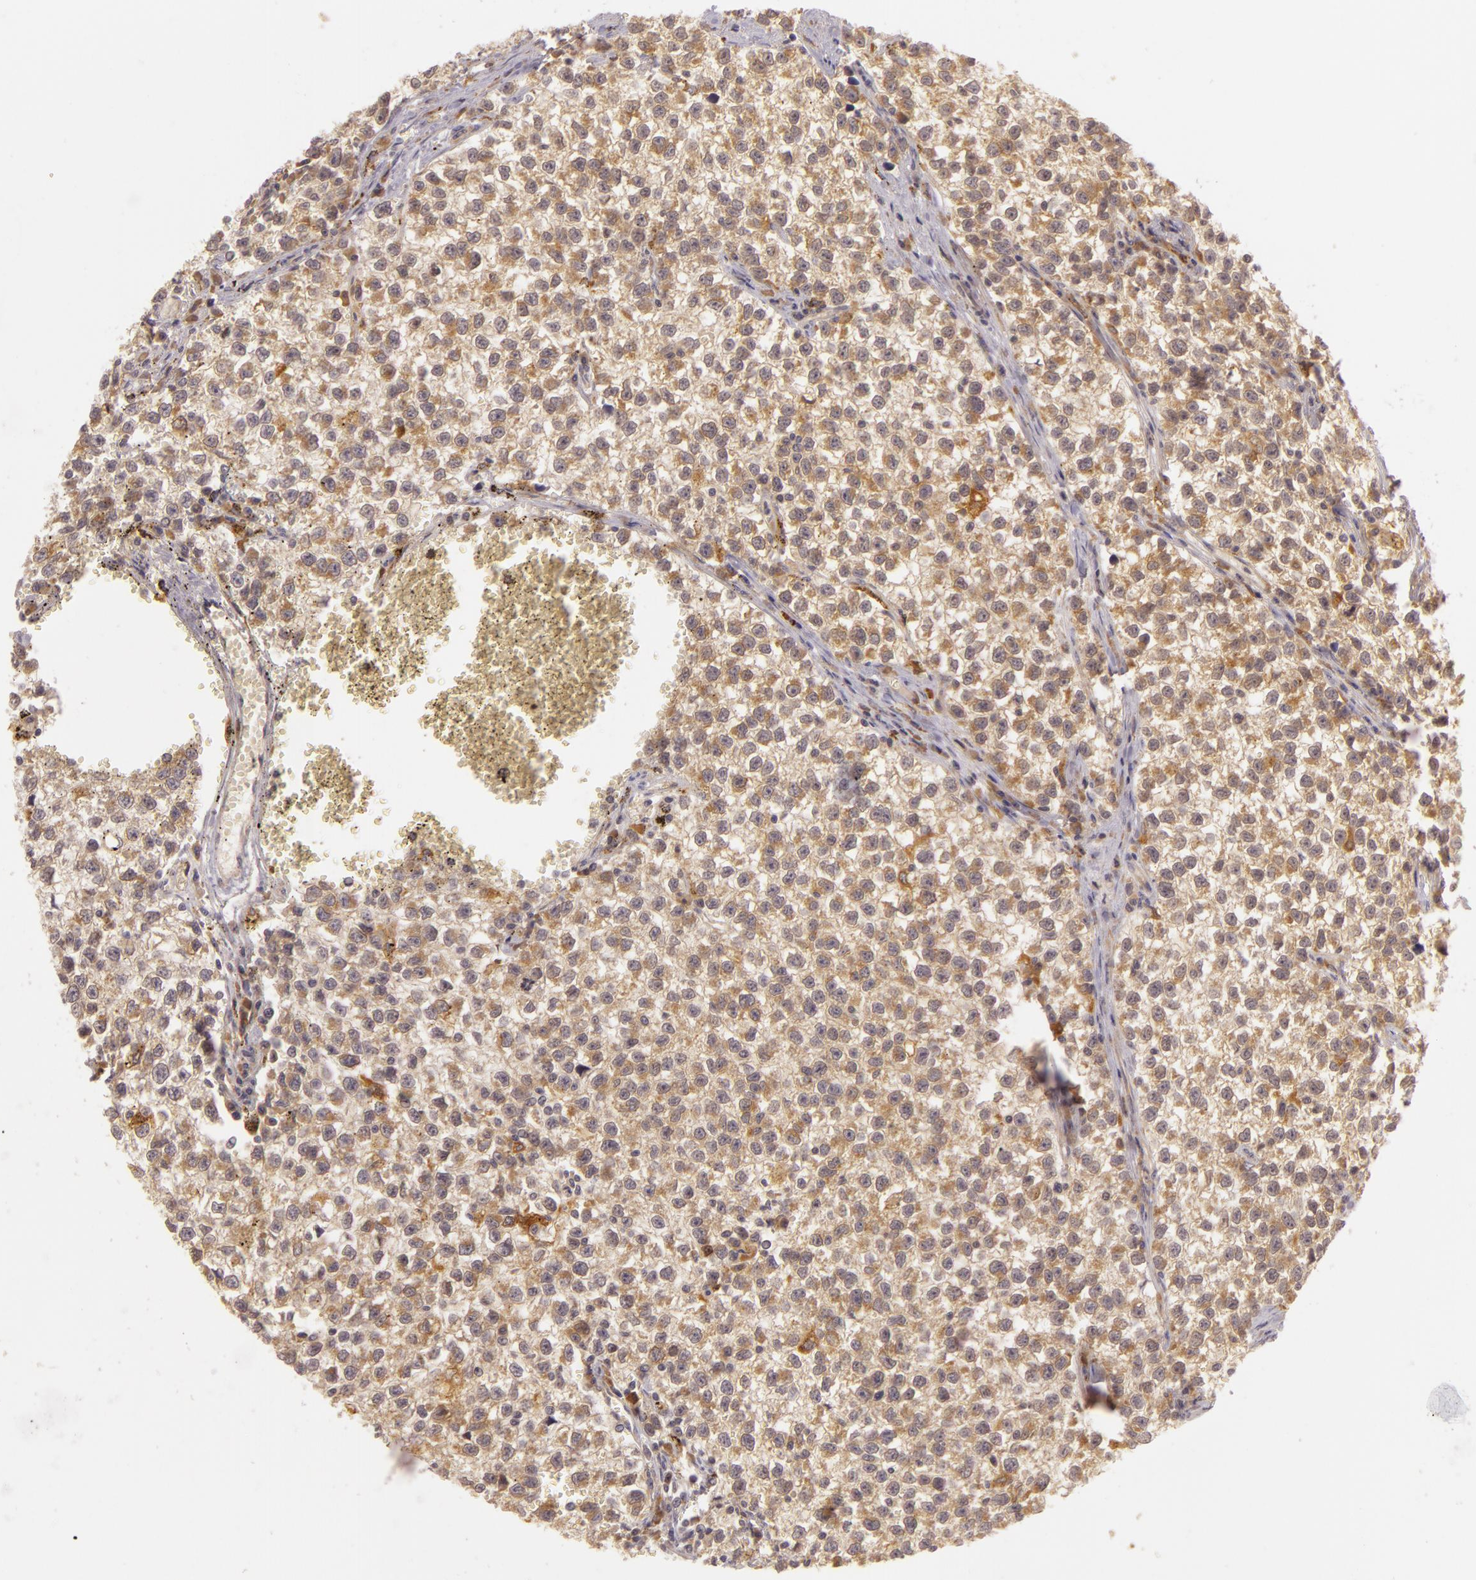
{"staining": {"intensity": "moderate", "quantity": ">75%", "location": "cytoplasmic/membranous"}, "tissue": "testis cancer", "cell_type": "Tumor cells", "image_type": "cancer", "snomed": [{"axis": "morphology", "description": "Seminoma, NOS"}, {"axis": "topography", "description": "Testis"}], "caption": "A brown stain highlights moderate cytoplasmic/membranous expression of a protein in testis seminoma tumor cells.", "gene": "PPP1R3F", "patient": {"sex": "male", "age": 35}}